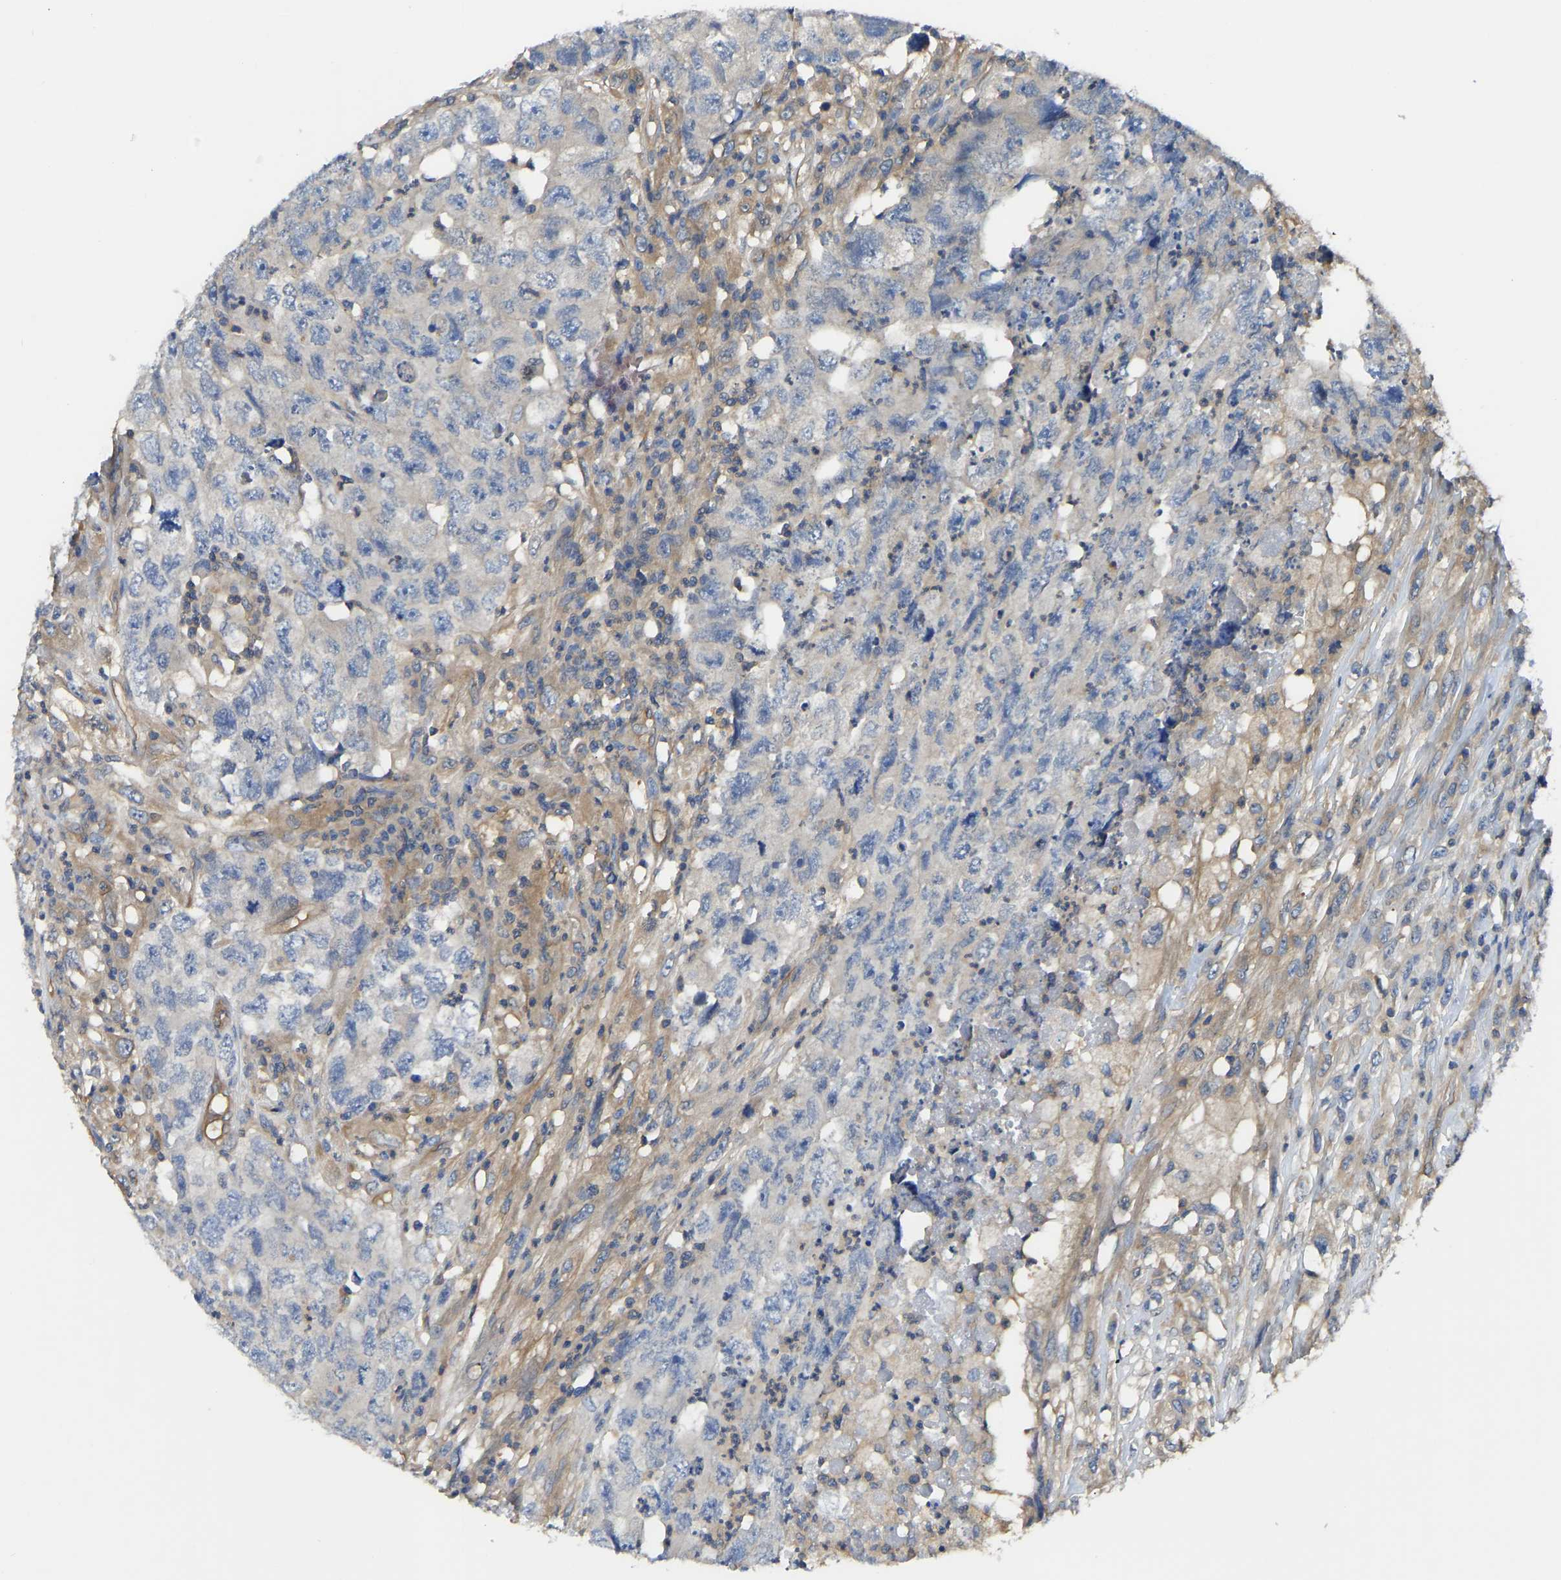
{"staining": {"intensity": "negative", "quantity": "none", "location": "none"}, "tissue": "testis cancer", "cell_type": "Tumor cells", "image_type": "cancer", "snomed": [{"axis": "morphology", "description": "Carcinoma, Embryonal, NOS"}, {"axis": "topography", "description": "Testis"}], "caption": "This is an immunohistochemistry (IHC) photomicrograph of human testis cancer (embryonal carcinoma). There is no staining in tumor cells.", "gene": "PPP3CA", "patient": {"sex": "male", "age": 32}}